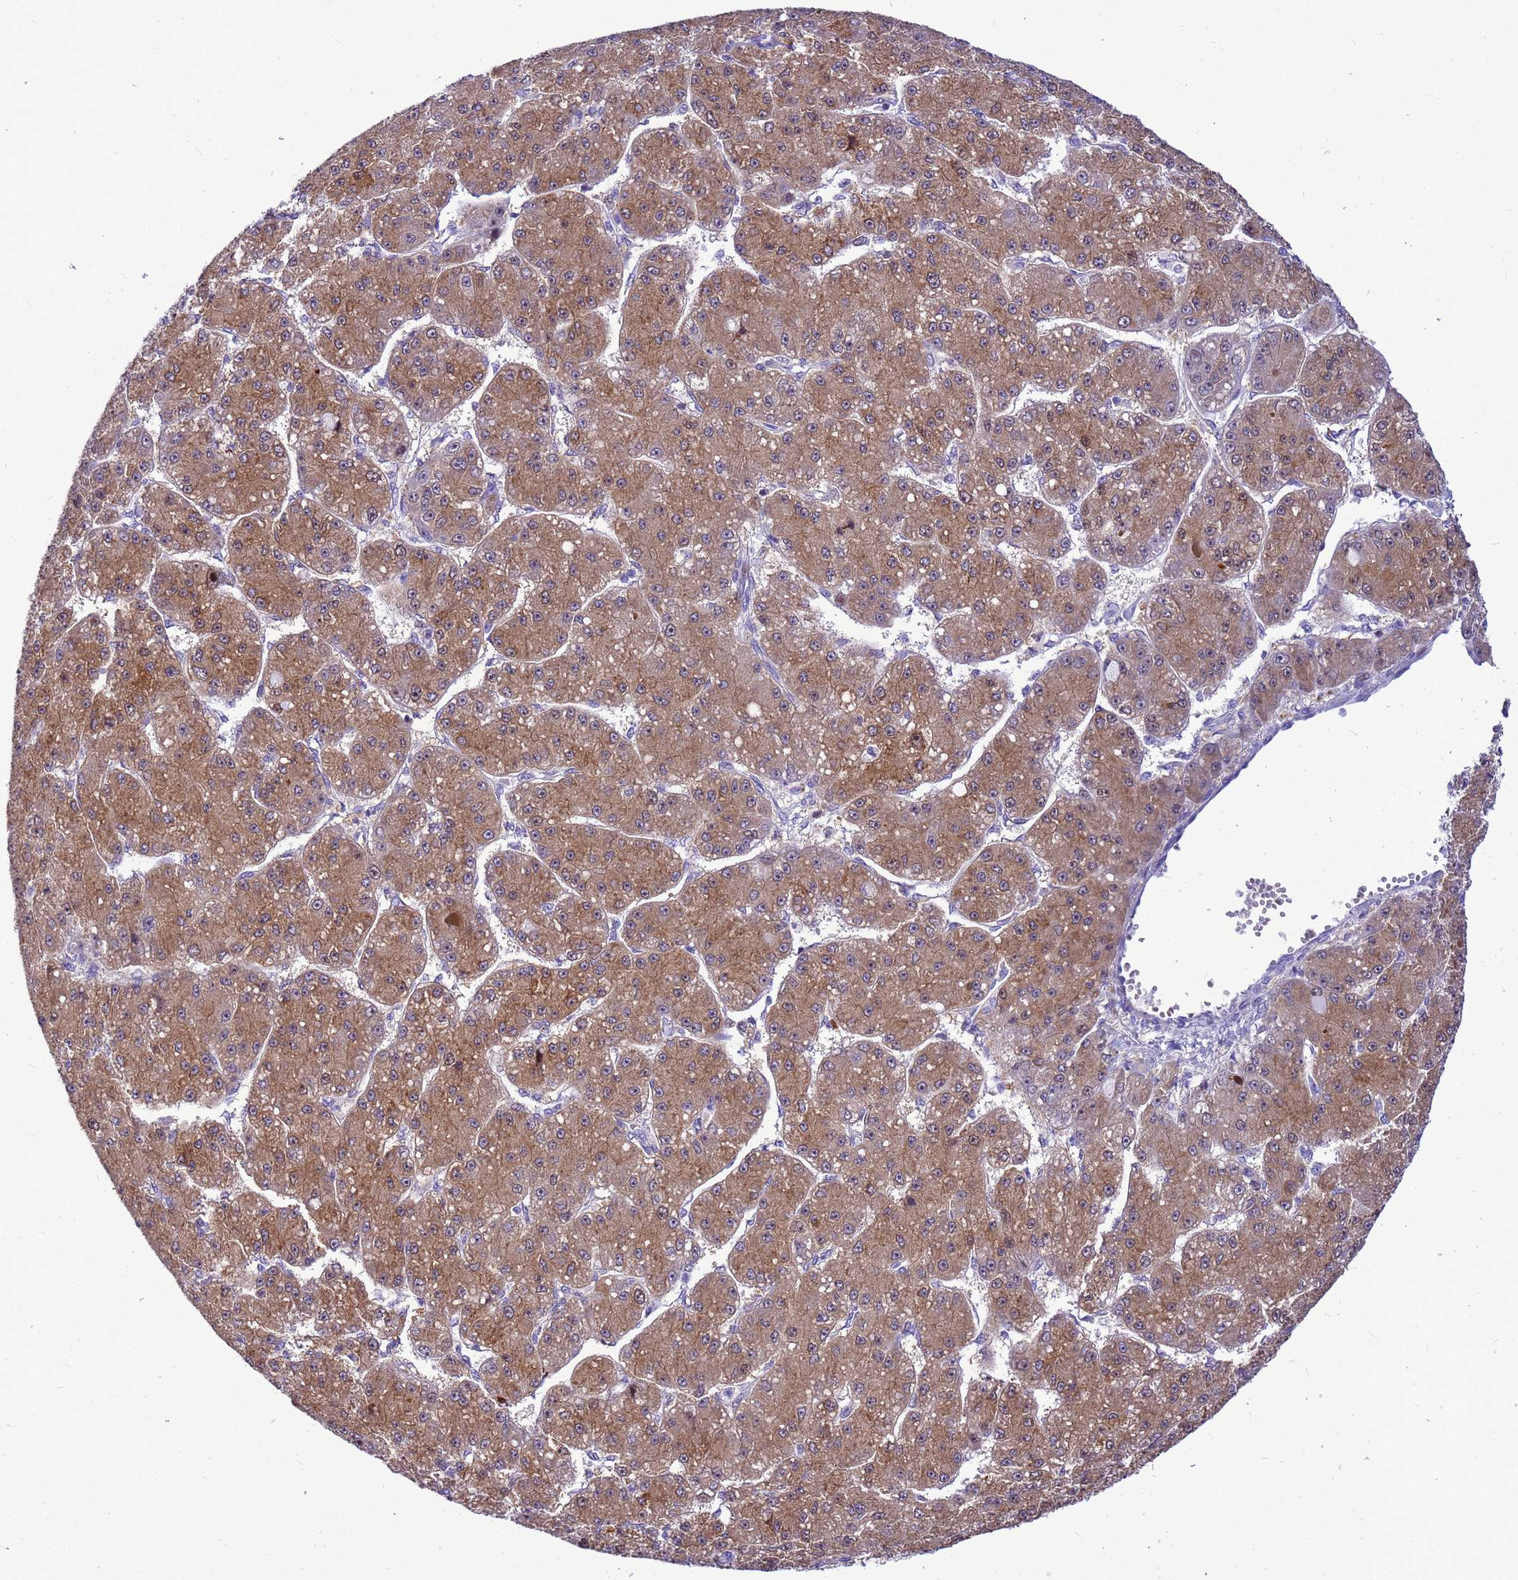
{"staining": {"intensity": "moderate", "quantity": ">75%", "location": "cytoplasmic/membranous"}, "tissue": "liver cancer", "cell_type": "Tumor cells", "image_type": "cancer", "snomed": [{"axis": "morphology", "description": "Carcinoma, Hepatocellular, NOS"}, {"axis": "topography", "description": "Liver"}], "caption": "Immunohistochemical staining of liver cancer demonstrates moderate cytoplasmic/membranous protein expression in about >75% of tumor cells.", "gene": "ADAMTS7", "patient": {"sex": "male", "age": 67}}